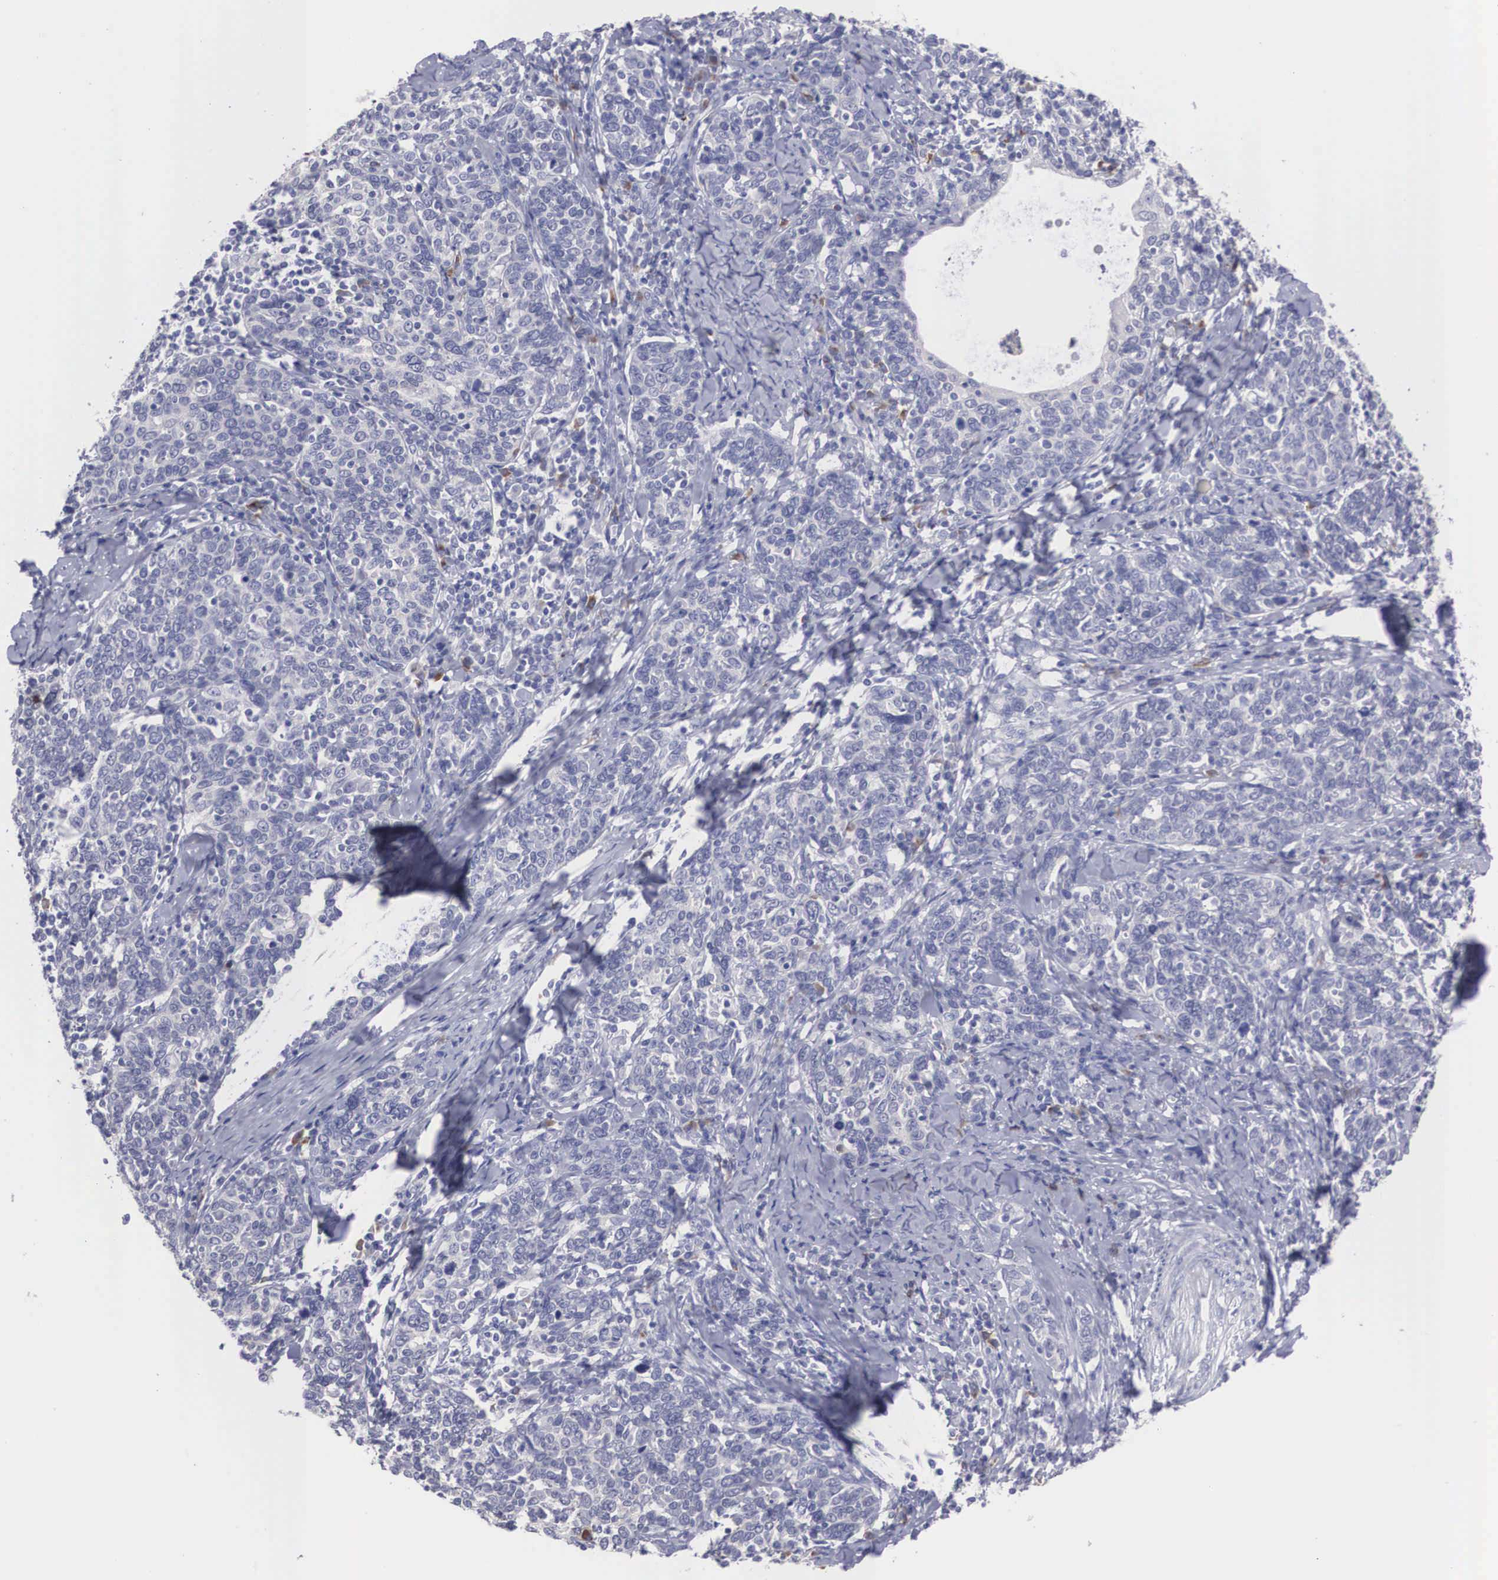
{"staining": {"intensity": "negative", "quantity": "none", "location": "none"}, "tissue": "cervical cancer", "cell_type": "Tumor cells", "image_type": "cancer", "snomed": [{"axis": "morphology", "description": "Squamous cell carcinoma, NOS"}, {"axis": "topography", "description": "Cervix"}], "caption": "IHC photomicrograph of neoplastic tissue: human squamous cell carcinoma (cervical) stained with DAB exhibits no significant protein expression in tumor cells.", "gene": "REPS2", "patient": {"sex": "female", "age": 41}}